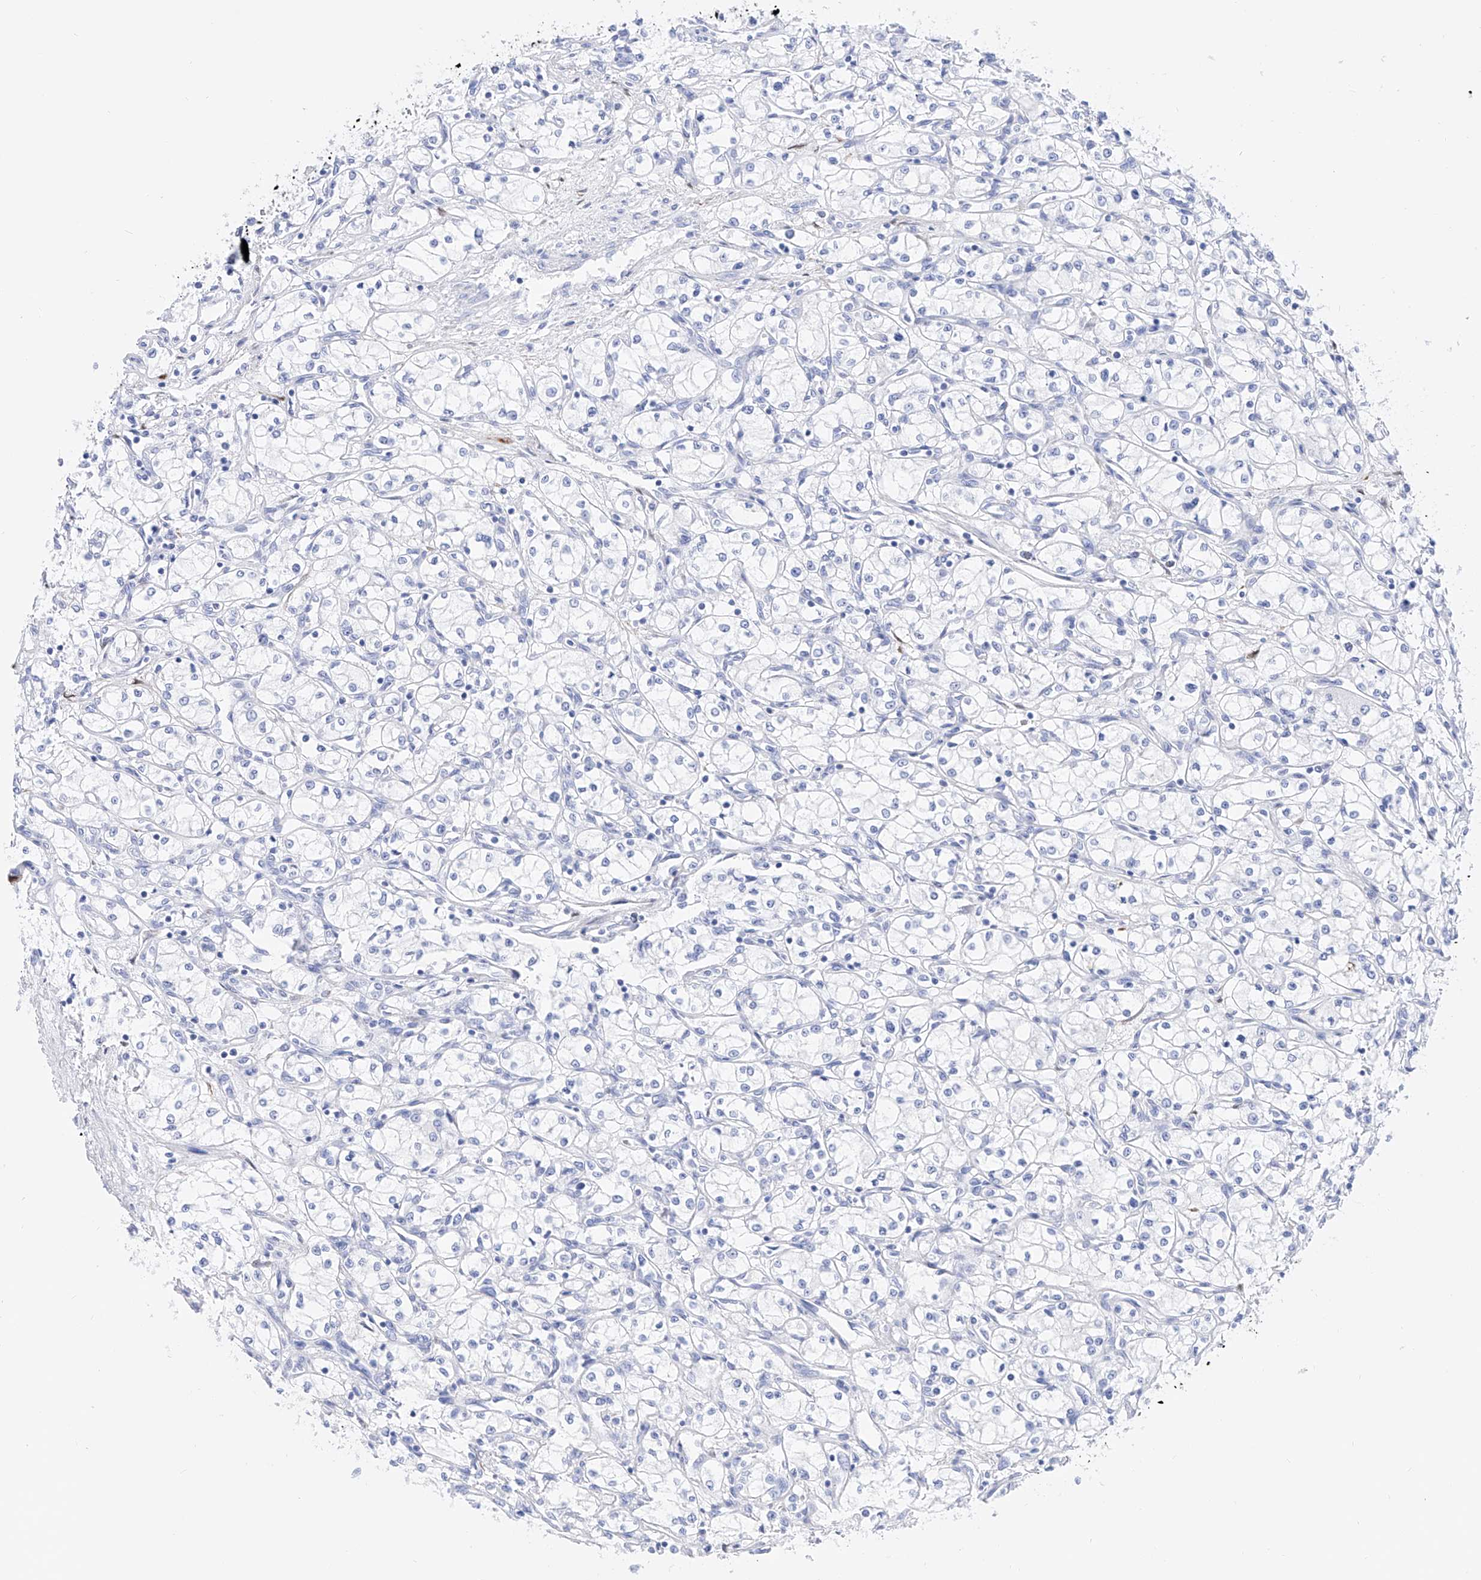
{"staining": {"intensity": "negative", "quantity": "none", "location": "none"}, "tissue": "renal cancer", "cell_type": "Tumor cells", "image_type": "cancer", "snomed": [{"axis": "morphology", "description": "Adenocarcinoma, NOS"}, {"axis": "topography", "description": "Kidney"}], "caption": "DAB (3,3'-diaminobenzidine) immunohistochemical staining of adenocarcinoma (renal) shows no significant staining in tumor cells.", "gene": "TRPC7", "patient": {"sex": "male", "age": 59}}